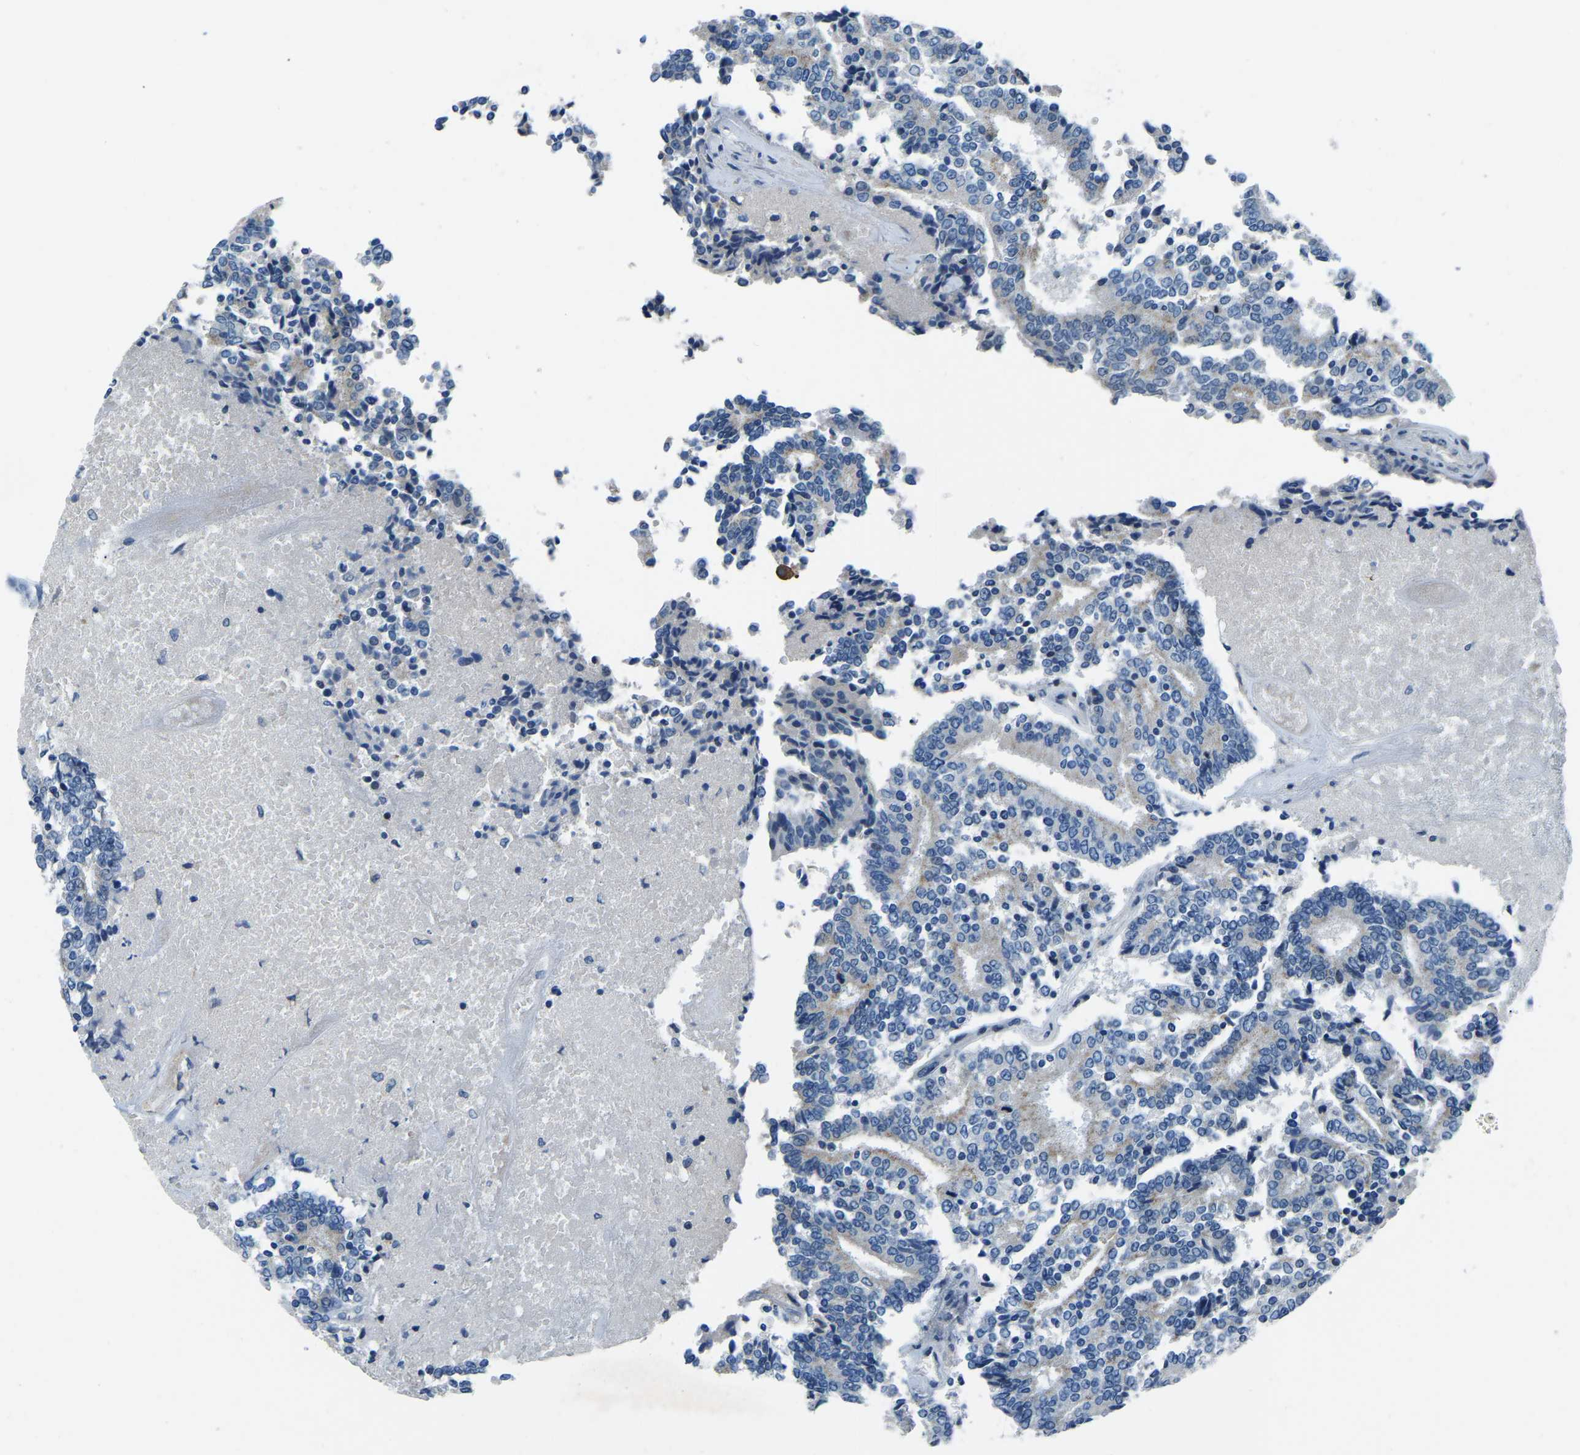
{"staining": {"intensity": "weak", "quantity": "<25%", "location": "cytoplasmic/membranous"}, "tissue": "prostate cancer", "cell_type": "Tumor cells", "image_type": "cancer", "snomed": [{"axis": "morphology", "description": "Normal tissue, NOS"}, {"axis": "morphology", "description": "Adenocarcinoma, High grade"}, {"axis": "topography", "description": "Prostate"}, {"axis": "topography", "description": "Seminal veicle"}], "caption": "IHC image of neoplastic tissue: adenocarcinoma (high-grade) (prostate) stained with DAB displays no significant protein positivity in tumor cells.", "gene": "XIRP1", "patient": {"sex": "male", "age": 55}}